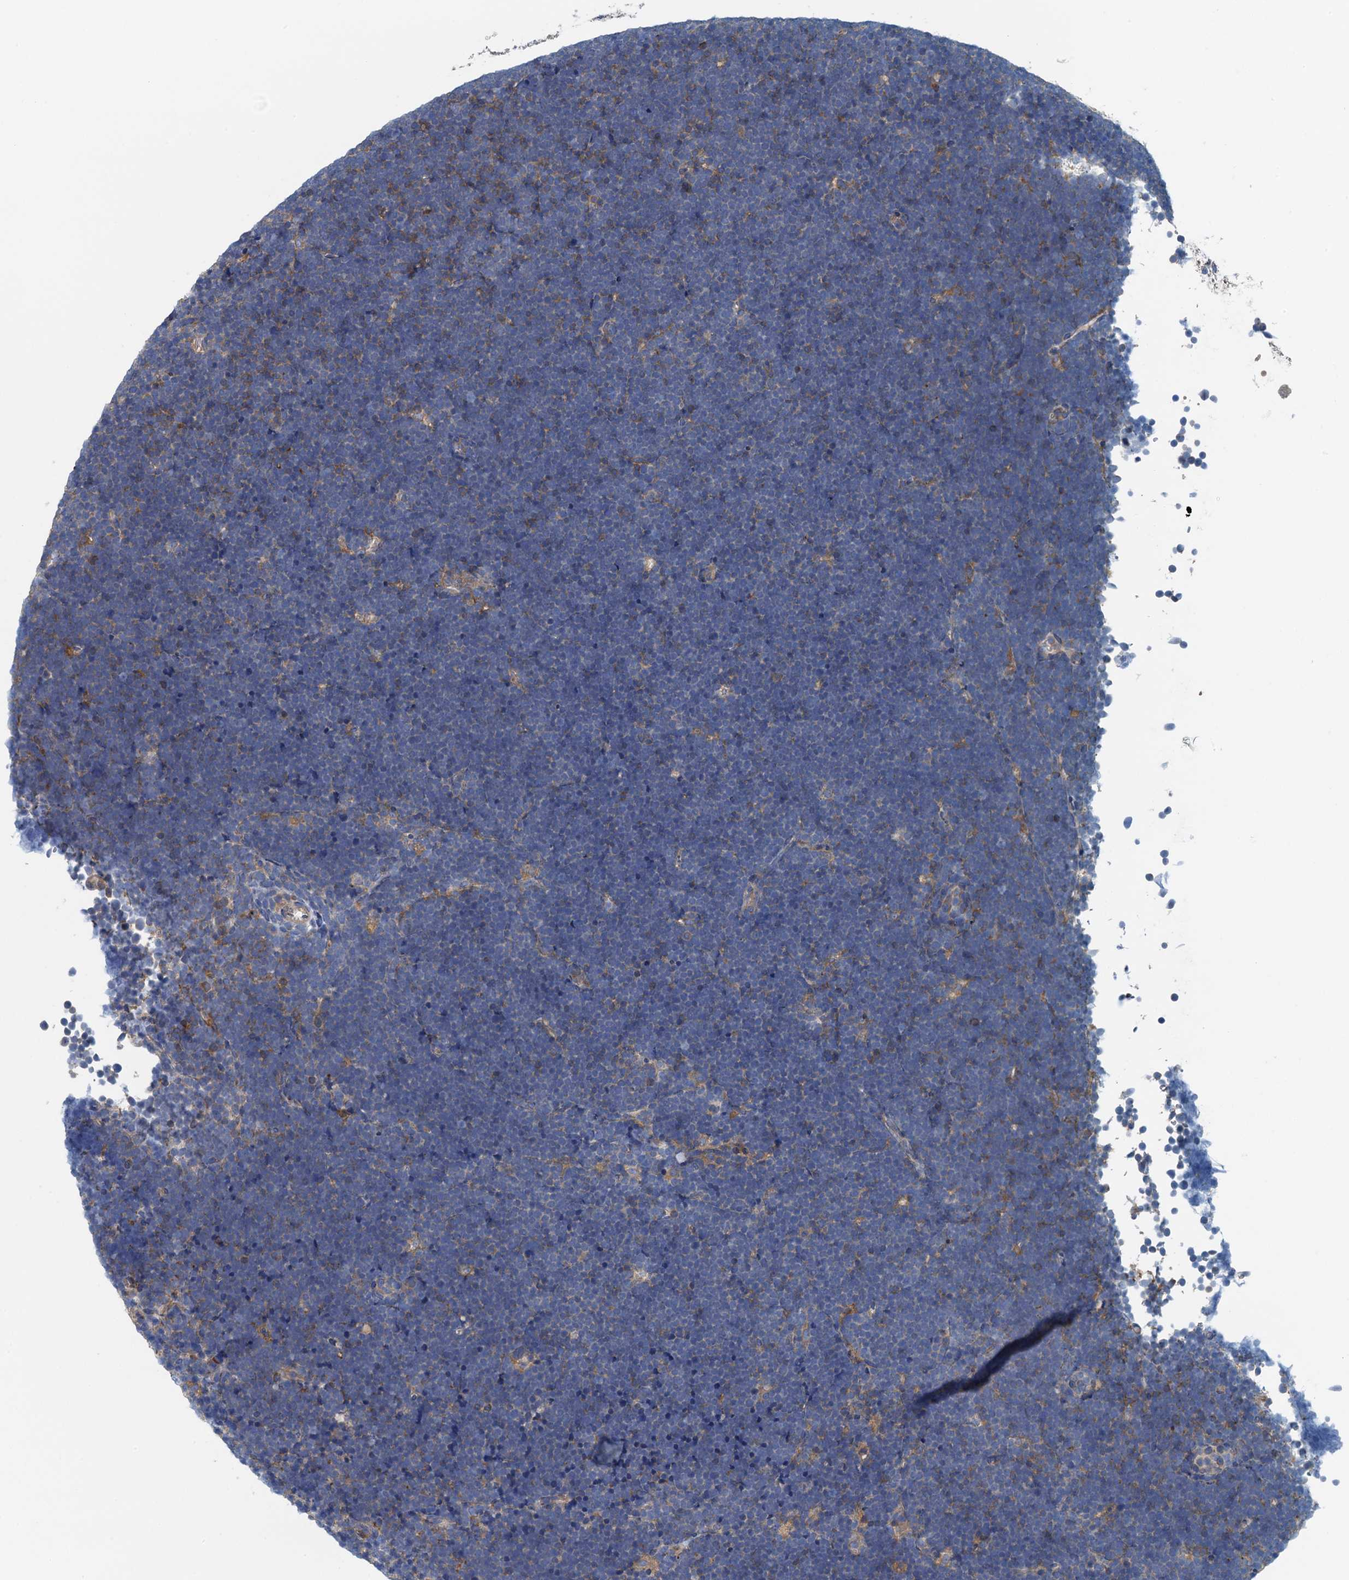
{"staining": {"intensity": "negative", "quantity": "none", "location": "none"}, "tissue": "lymphoma", "cell_type": "Tumor cells", "image_type": "cancer", "snomed": [{"axis": "morphology", "description": "Malignant lymphoma, non-Hodgkin's type, High grade"}, {"axis": "topography", "description": "Lymph node"}], "caption": "The immunohistochemistry (IHC) image has no significant expression in tumor cells of lymphoma tissue. The staining is performed using DAB (3,3'-diaminobenzidine) brown chromogen with nuclei counter-stained in using hematoxylin.", "gene": "PPP1R14D", "patient": {"sex": "male", "age": 13}}